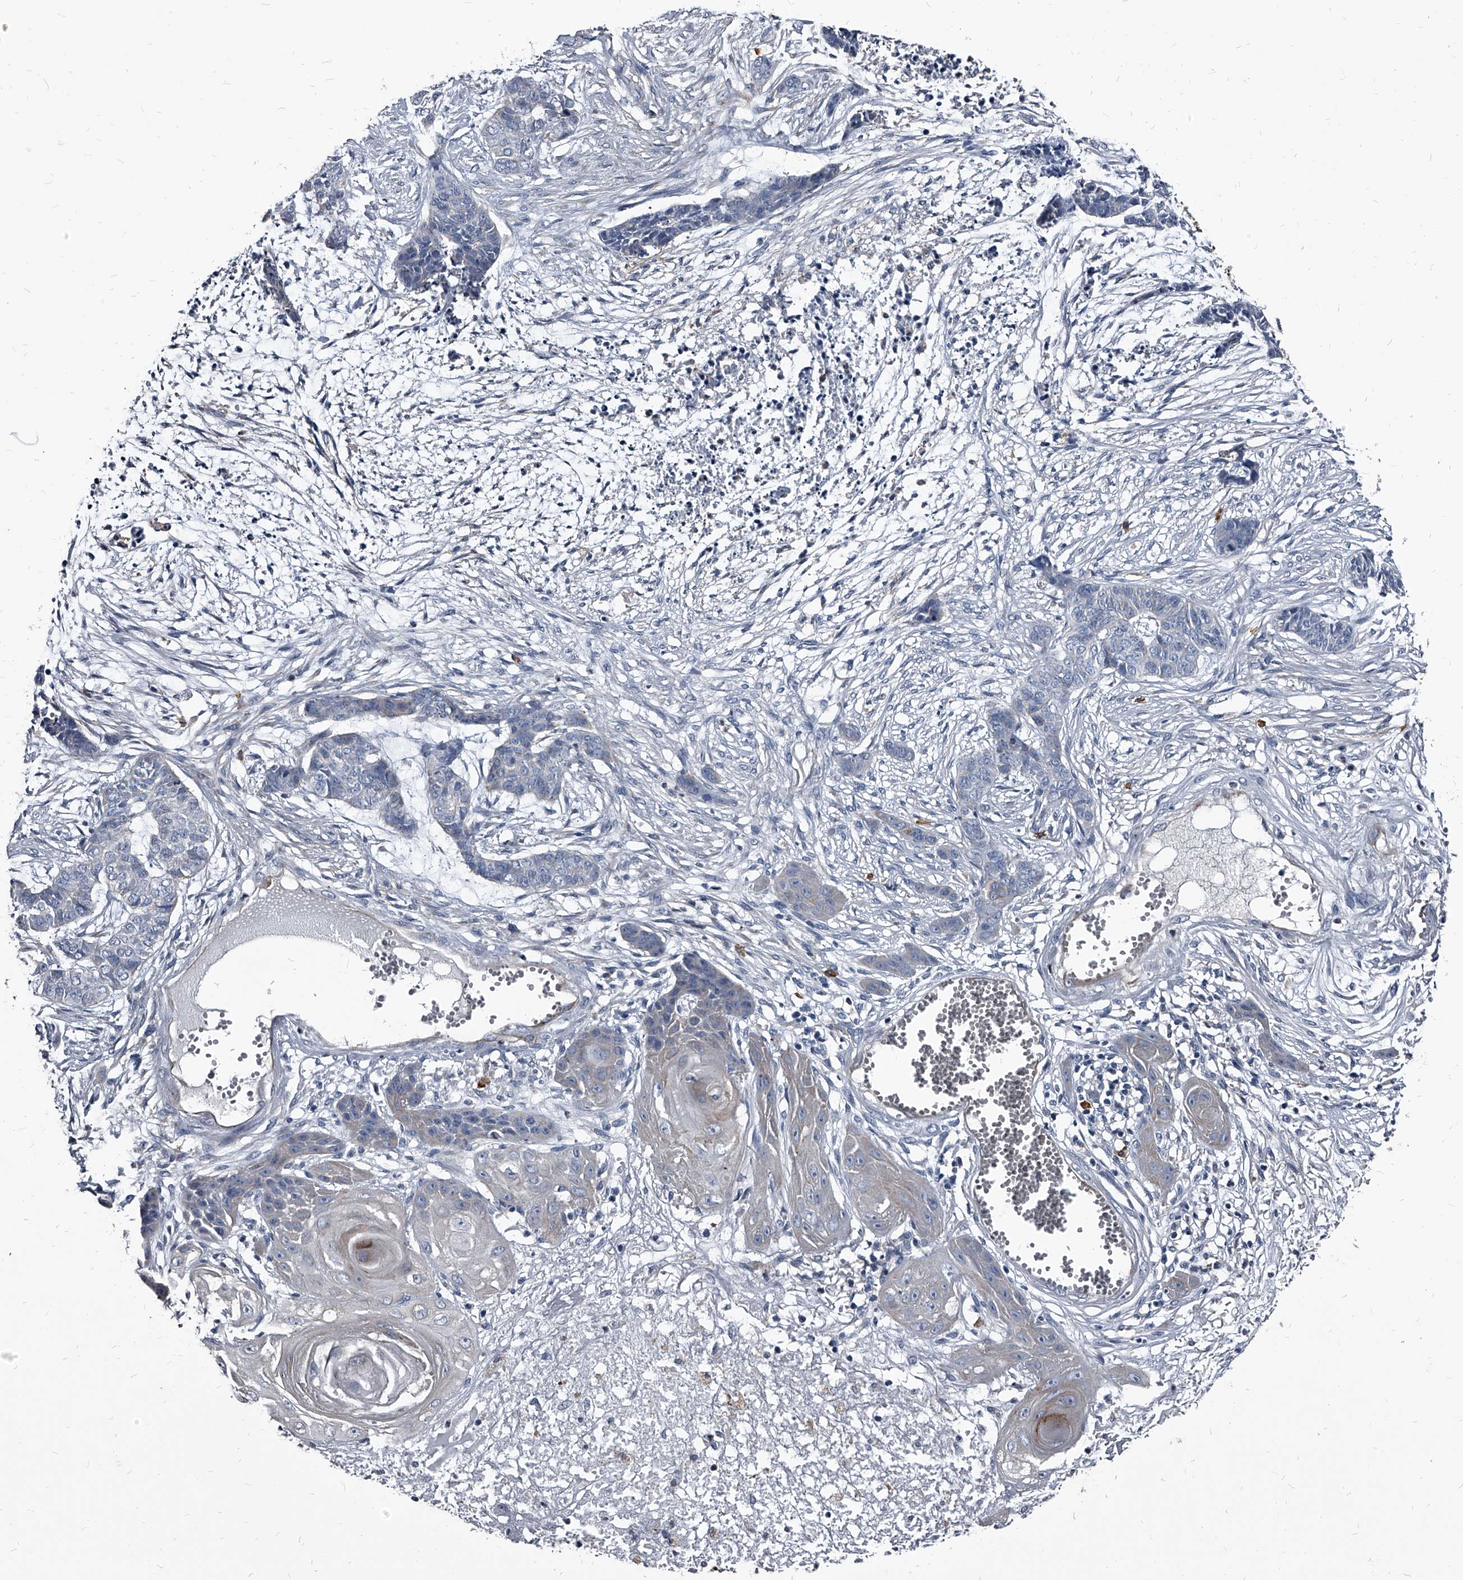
{"staining": {"intensity": "negative", "quantity": "none", "location": "none"}, "tissue": "skin cancer", "cell_type": "Tumor cells", "image_type": "cancer", "snomed": [{"axis": "morphology", "description": "Basal cell carcinoma"}, {"axis": "topography", "description": "Skin"}], "caption": "Protein analysis of basal cell carcinoma (skin) shows no significant positivity in tumor cells. (DAB (3,3'-diaminobenzidine) IHC, high magnification).", "gene": "PGLYRP3", "patient": {"sex": "female", "age": 64}}